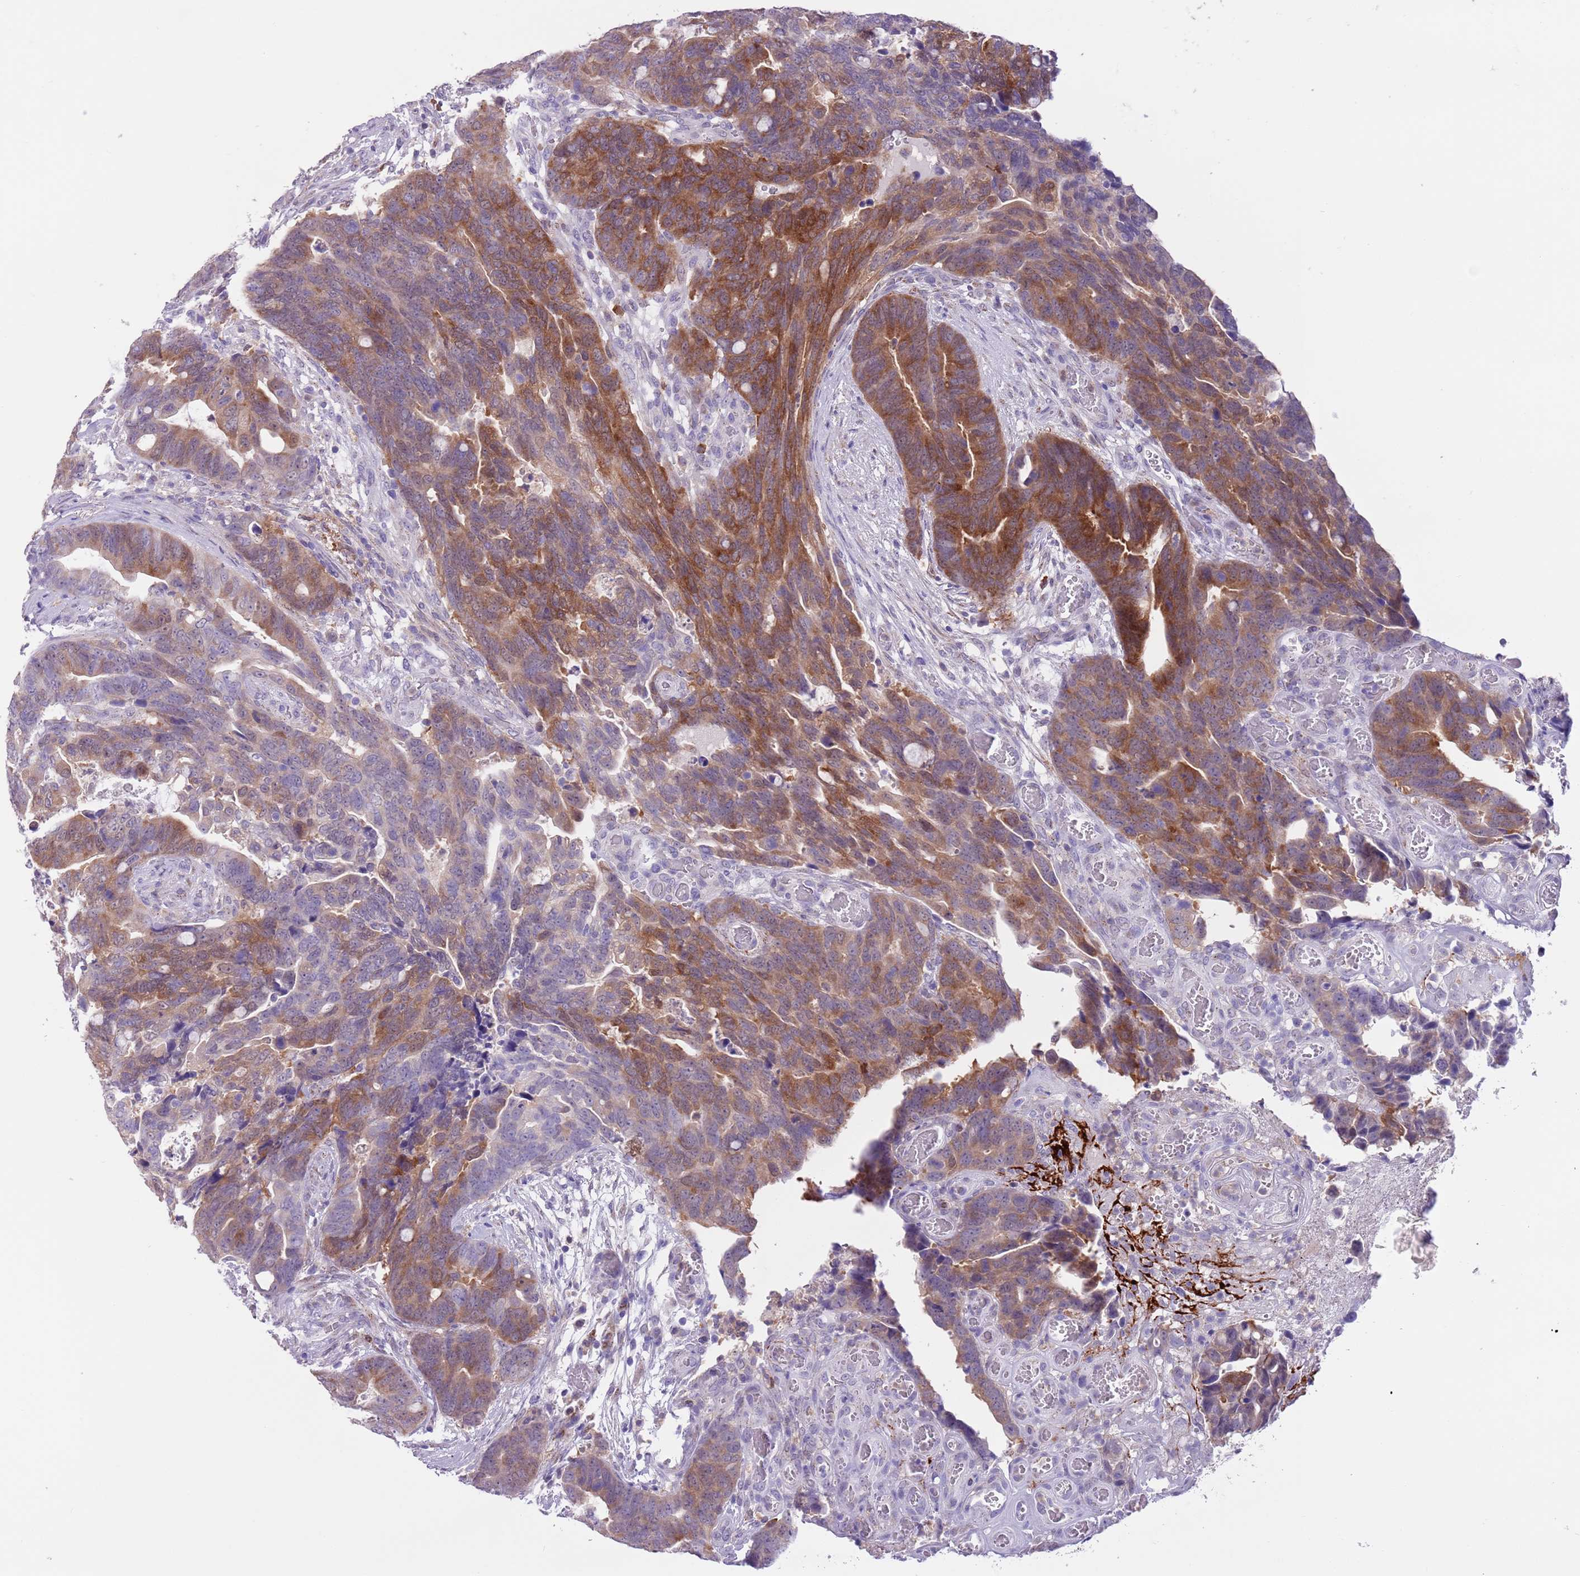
{"staining": {"intensity": "strong", "quantity": "25%-75%", "location": "cytoplasmic/membranous"}, "tissue": "colorectal cancer", "cell_type": "Tumor cells", "image_type": "cancer", "snomed": [{"axis": "morphology", "description": "Adenocarcinoma, NOS"}, {"axis": "topography", "description": "Colon"}], "caption": "The image demonstrates staining of colorectal cancer (adenocarcinoma), revealing strong cytoplasmic/membranous protein positivity (brown color) within tumor cells.", "gene": "PFKFB2", "patient": {"sex": "female", "age": 82}}